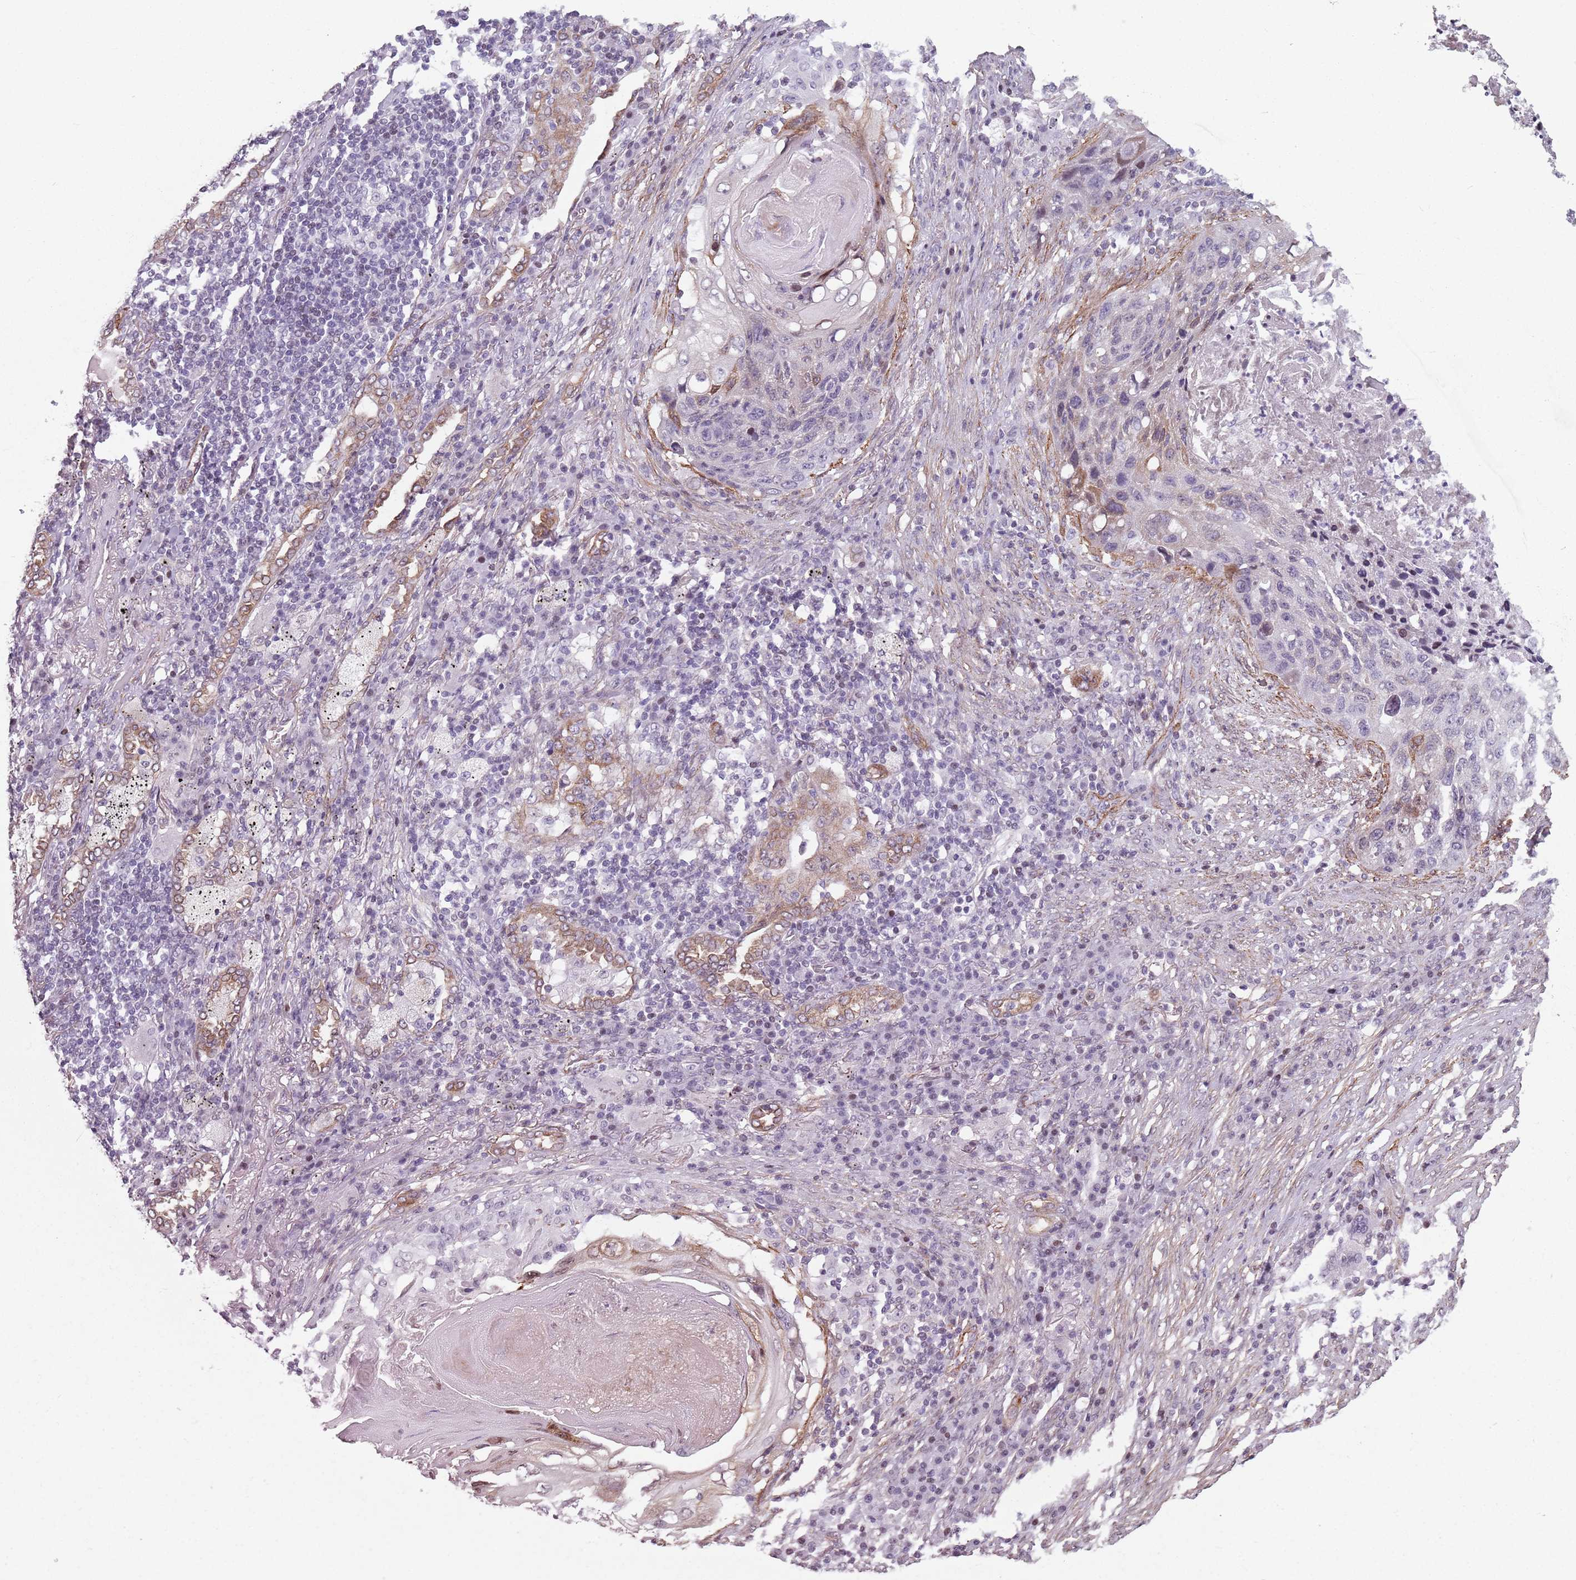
{"staining": {"intensity": "negative", "quantity": "none", "location": "none"}, "tissue": "lung cancer", "cell_type": "Tumor cells", "image_type": "cancer", "snomed": [{"axis": "morphology", "description": "Squamous cell carcinoma, NOS"}, {"axis": "topography", "description": "Lung"}], "caption": "DAB immunohistochemical staining of lung squamous cell carcinoma exhibits no significant staining in tumor cells.", "gene": "TMC4", "patient": {"sex": "female", "age": 63}}